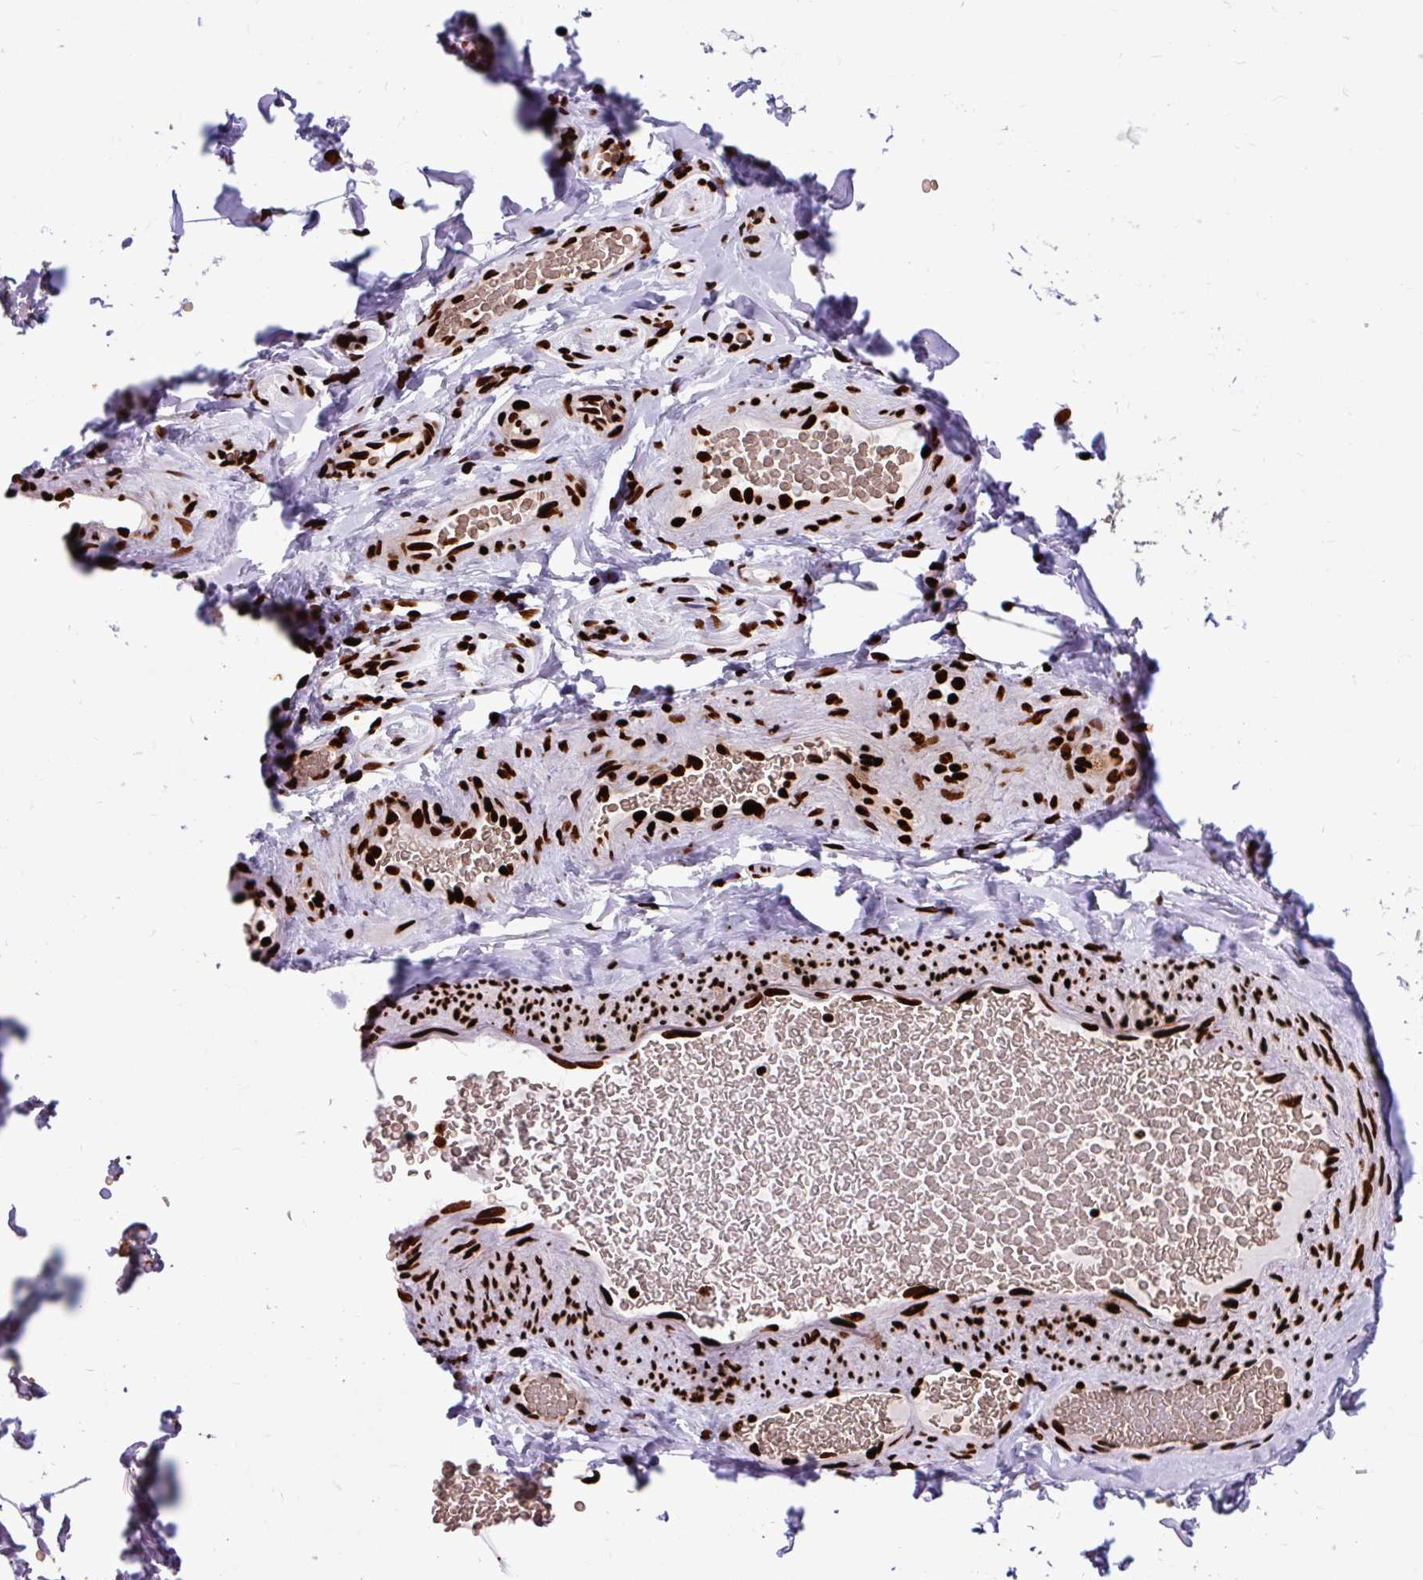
{"staining": {"intensity": "strong", "quantity": "<25%", "location": "nuclear"}, "tissue": "adipose tissue", "cell_type": "Adipocytes", "image_type": "normal", "snomed": [{"axis": "morphology", "description": "Normal tissue, NOS"}, {"axis": "topography", "description": "Vascular tissue"}, {"axis": "topography", "description": "Peripheral nerve tissue"}], "caption": "This photomicrograph reveals IHC staining of benign human adipose tissue, with medium strong nuclear positivity in approximately <25% of adipocytes.", "gene": "FUS", "patient": {"sex": "male", "age": 41}}